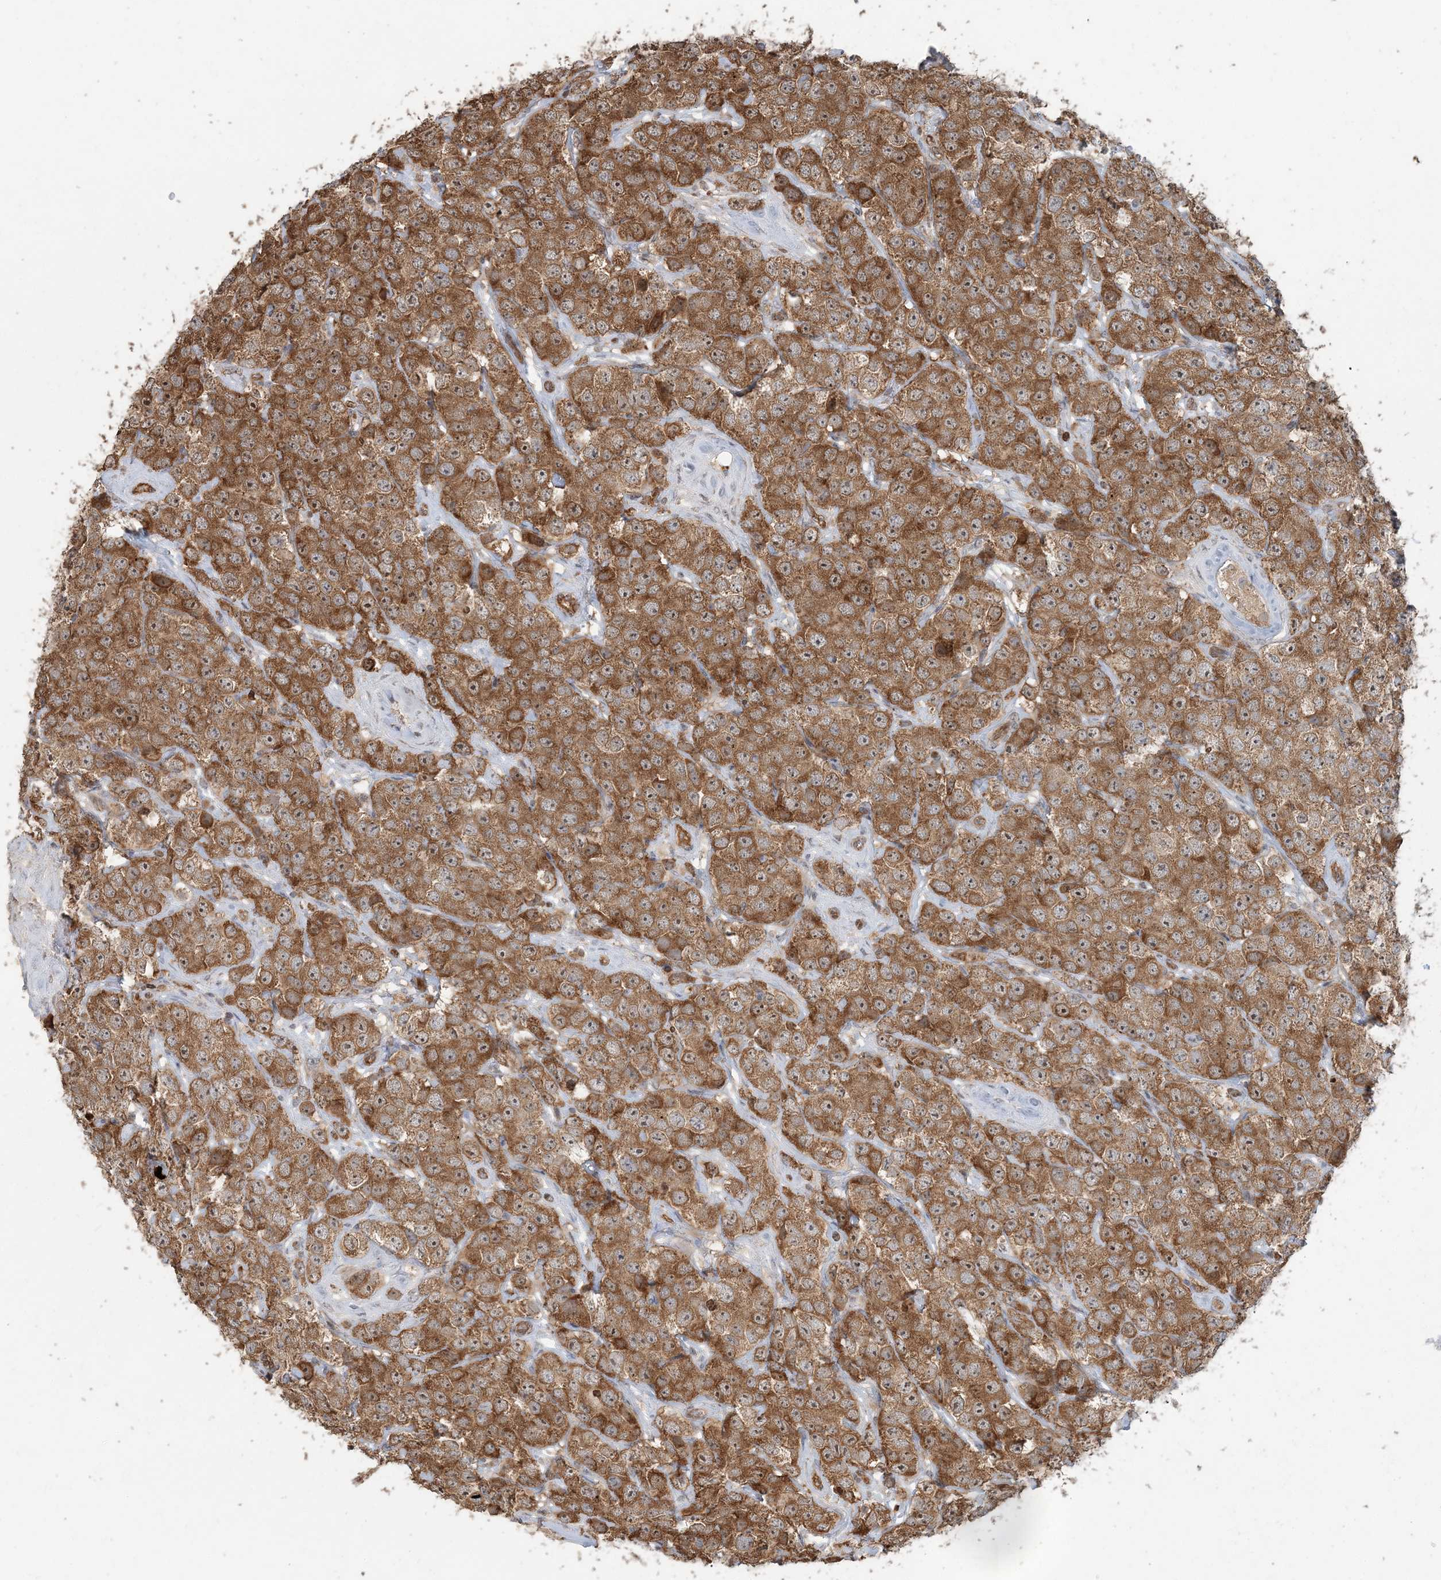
{"staining": {"intensity": "moderate", "quantity": ">75%", "location": "cytoplasmic/membranous"}, "tissue": "testis cancer", "cell_type": "Tumor cells", "image_type": "cancer", "snomed": [{"axis": "morphology", "description": "Seminoma, NOS"}, {"axis": "topography", "description": "Testis"}], "caption": "A histopathology image showing moderate cytoplasmic/membranous staining in approximately >75% of tumor cells in seminoma (testis), as visualized by brown immunohistochemical staining.", "gene": "STIM2", "patient": {"sex": "male", "age": 28}}